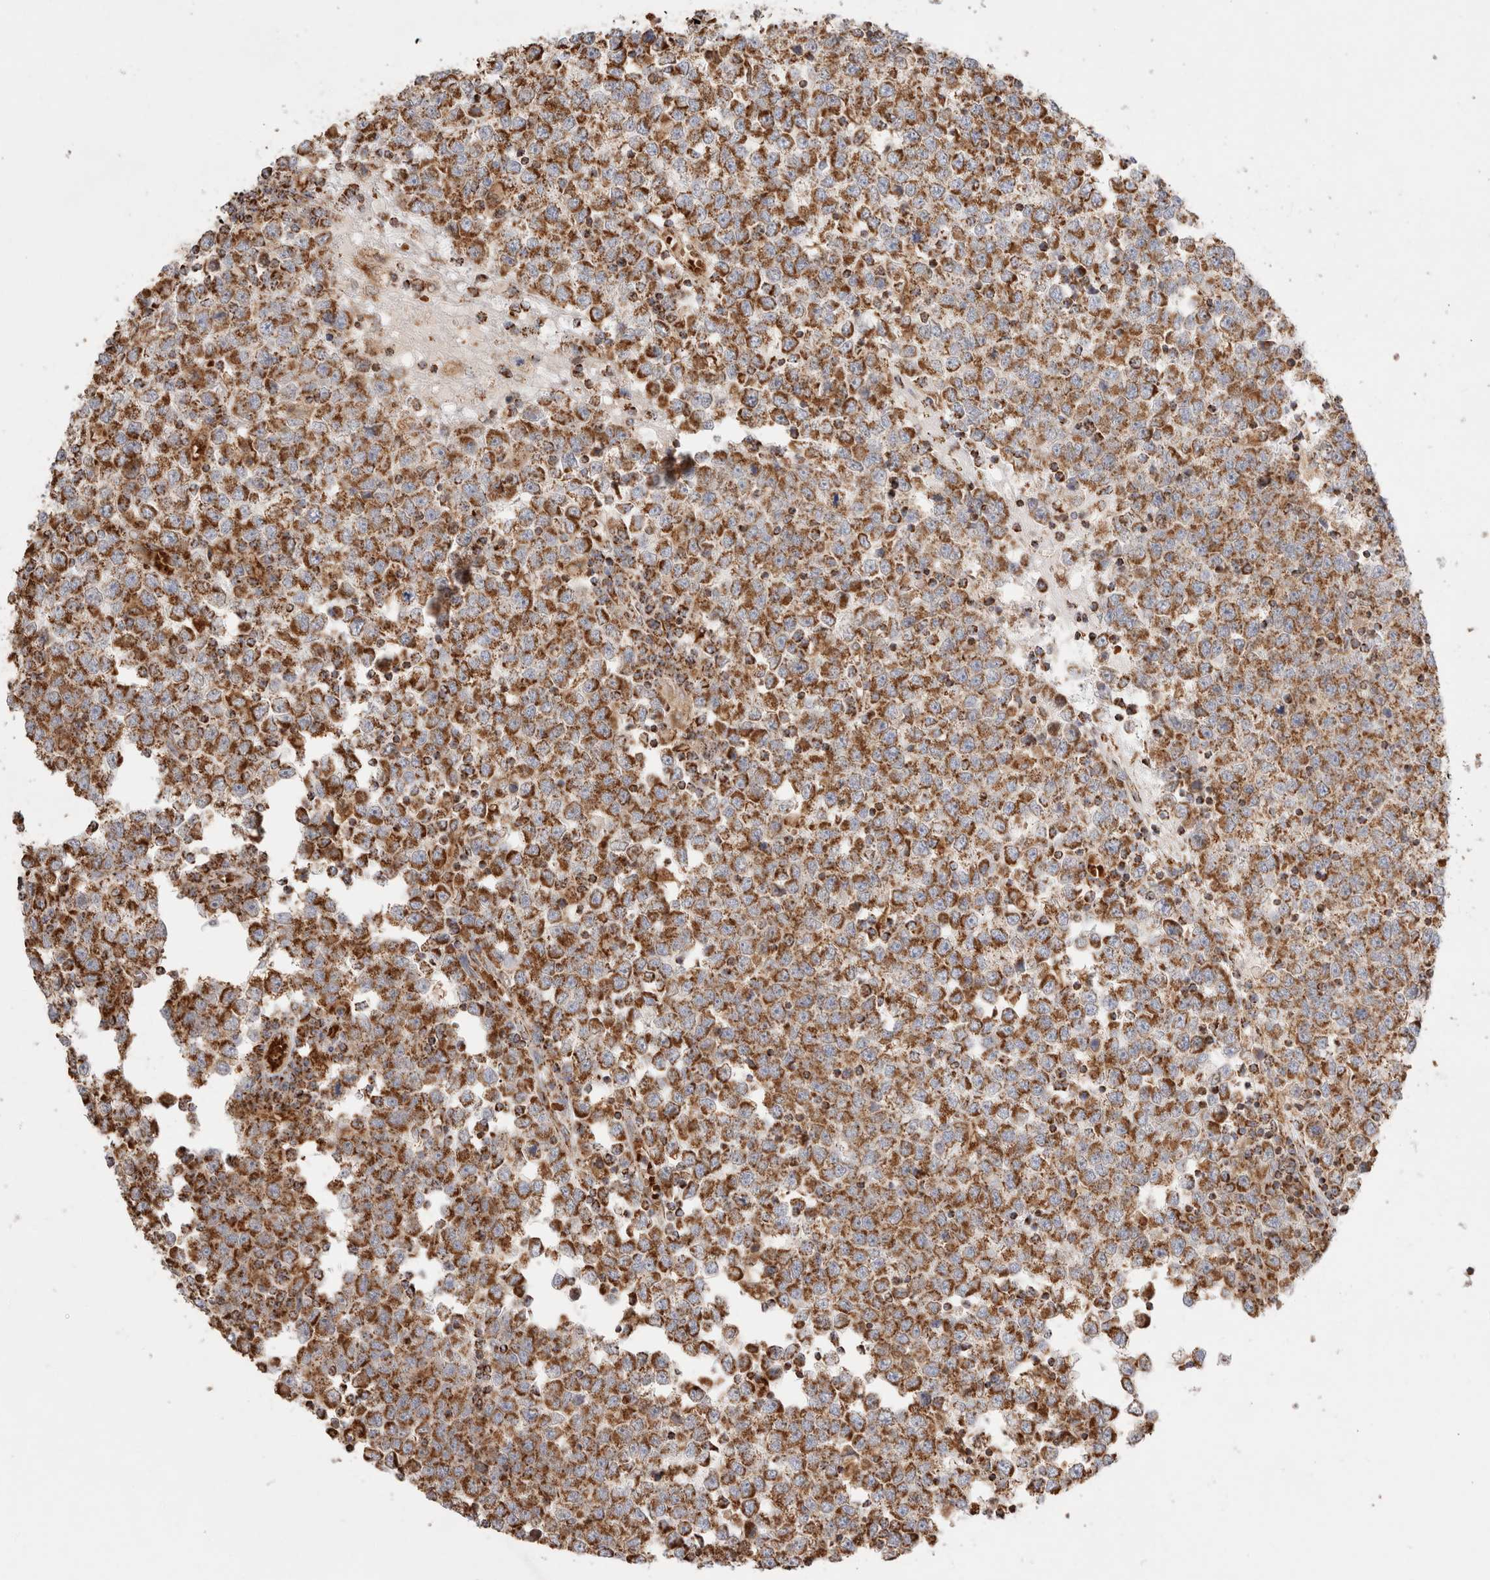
{"staining": {"intensity": "moderate", "quantity": ">75%", "location": "cytoplasmic/membranous"}, "tissue": "testis cancer", "cell_type": "Tumor cells", "image_type": "cancer", "snomed": [{"axis": "morphology", "description": "Seminoma, NOS"}, {"axis": "topography", "description": "Testis"}], "caption": "Immunohistochemistry (IHC) micrograph of human testis cancer (seminoma) stained for a protein (brown), which displays medium levels of moderate cytoplasmic/membranous positivity in about >75% of tumor cells.", "gene": "TMPPE", "patient": {"sex": "male", "age": 65}}